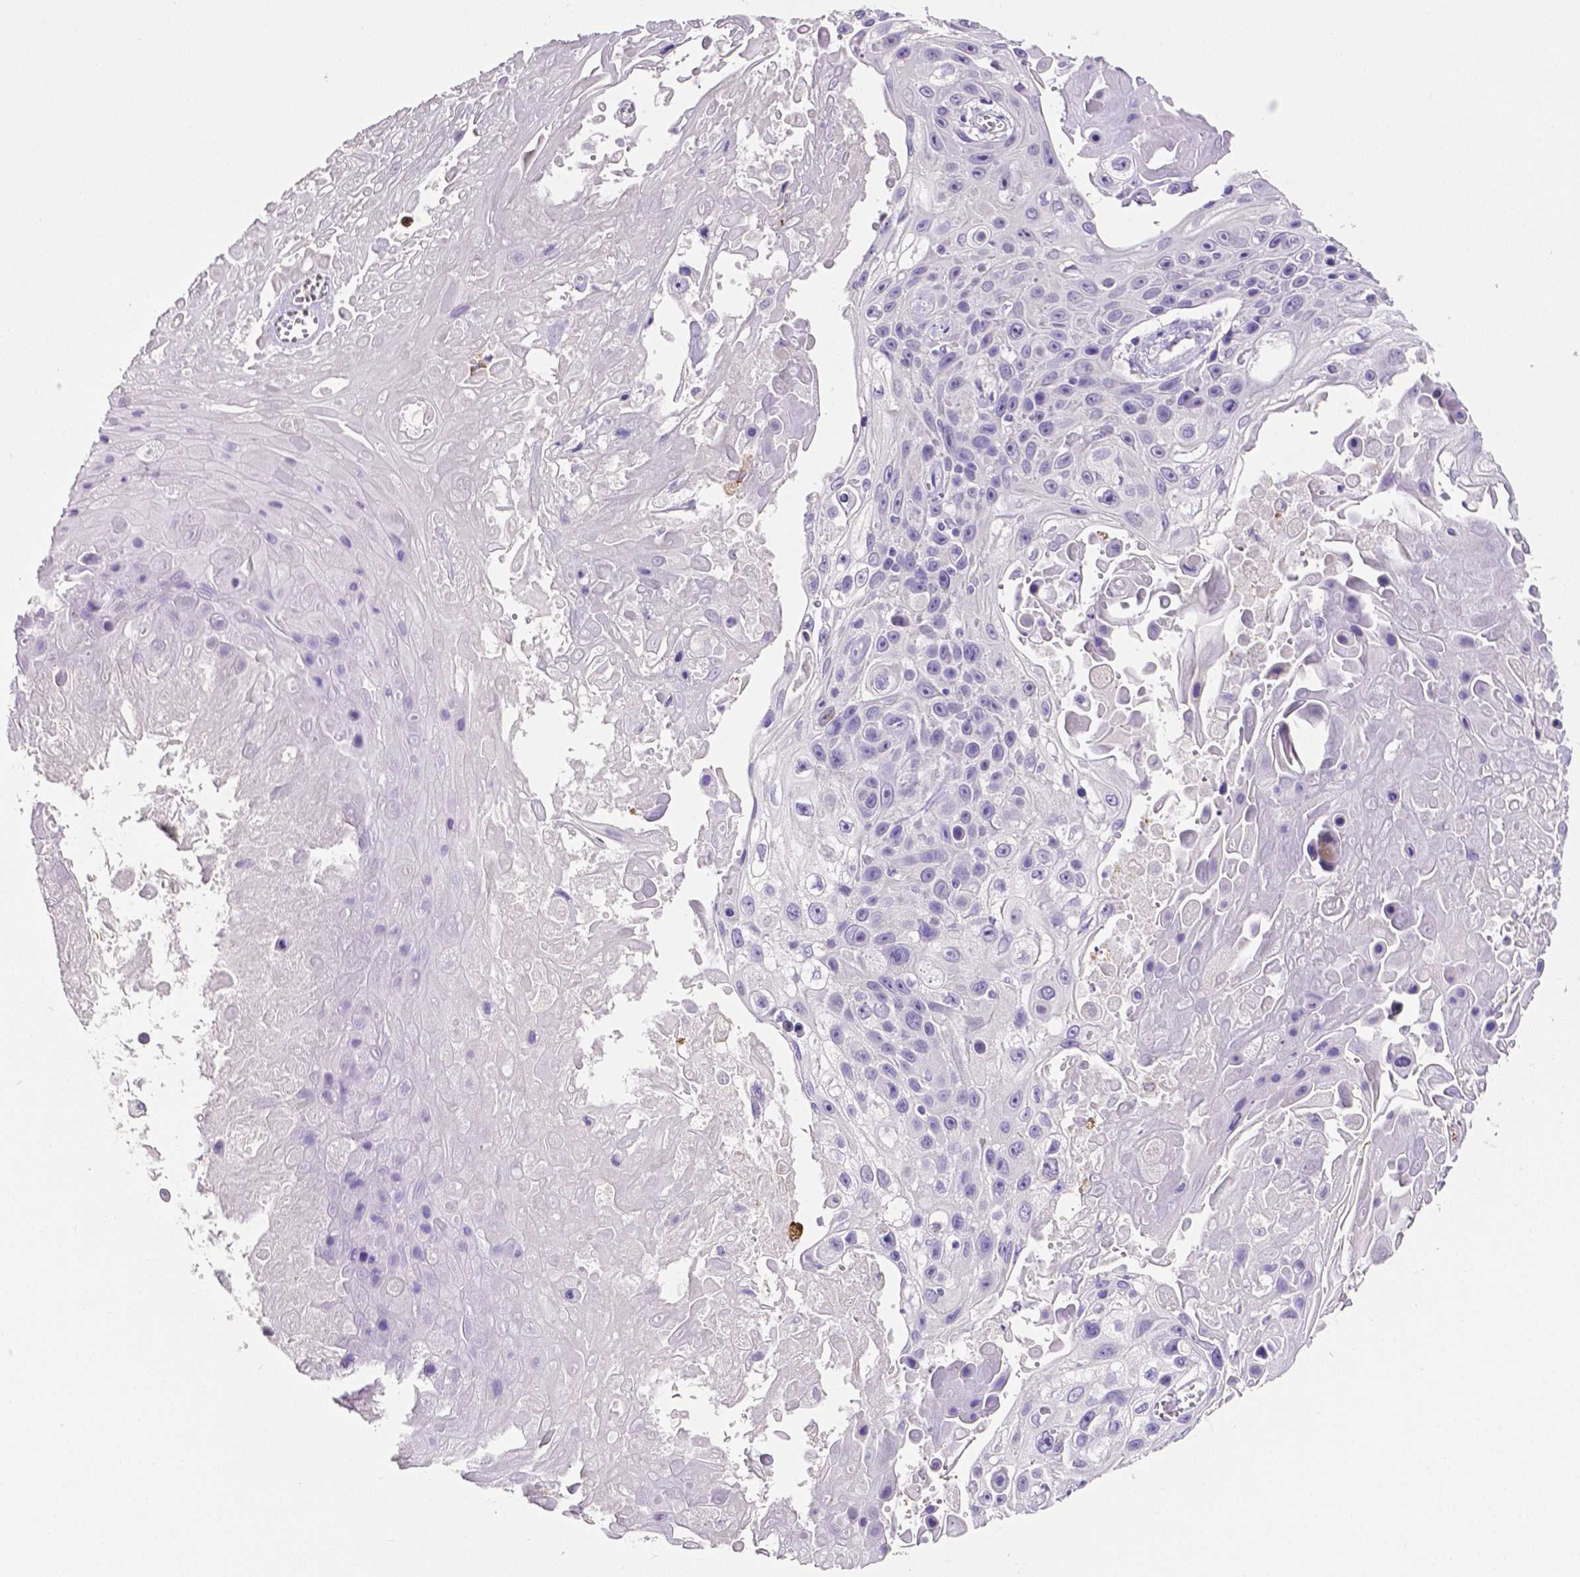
{"staining": {"intensity": "negative", "quantity": "none", "location": "none"}, "tissue": "skin cancer", "cell_type": "Tumor cells", "image_type": "cancer", "snomed": [{"axis": "morphology", "description": "Squamous cell carcinoma, NOS"}, {"axis": "topography", "description": "Skin"}], "caption": "IHC of squamous cell carcinoma (skin) exhibits no staining in tumor cells.", "gene": "MMP9", "patient": {"sex": "male", "age": 82}}